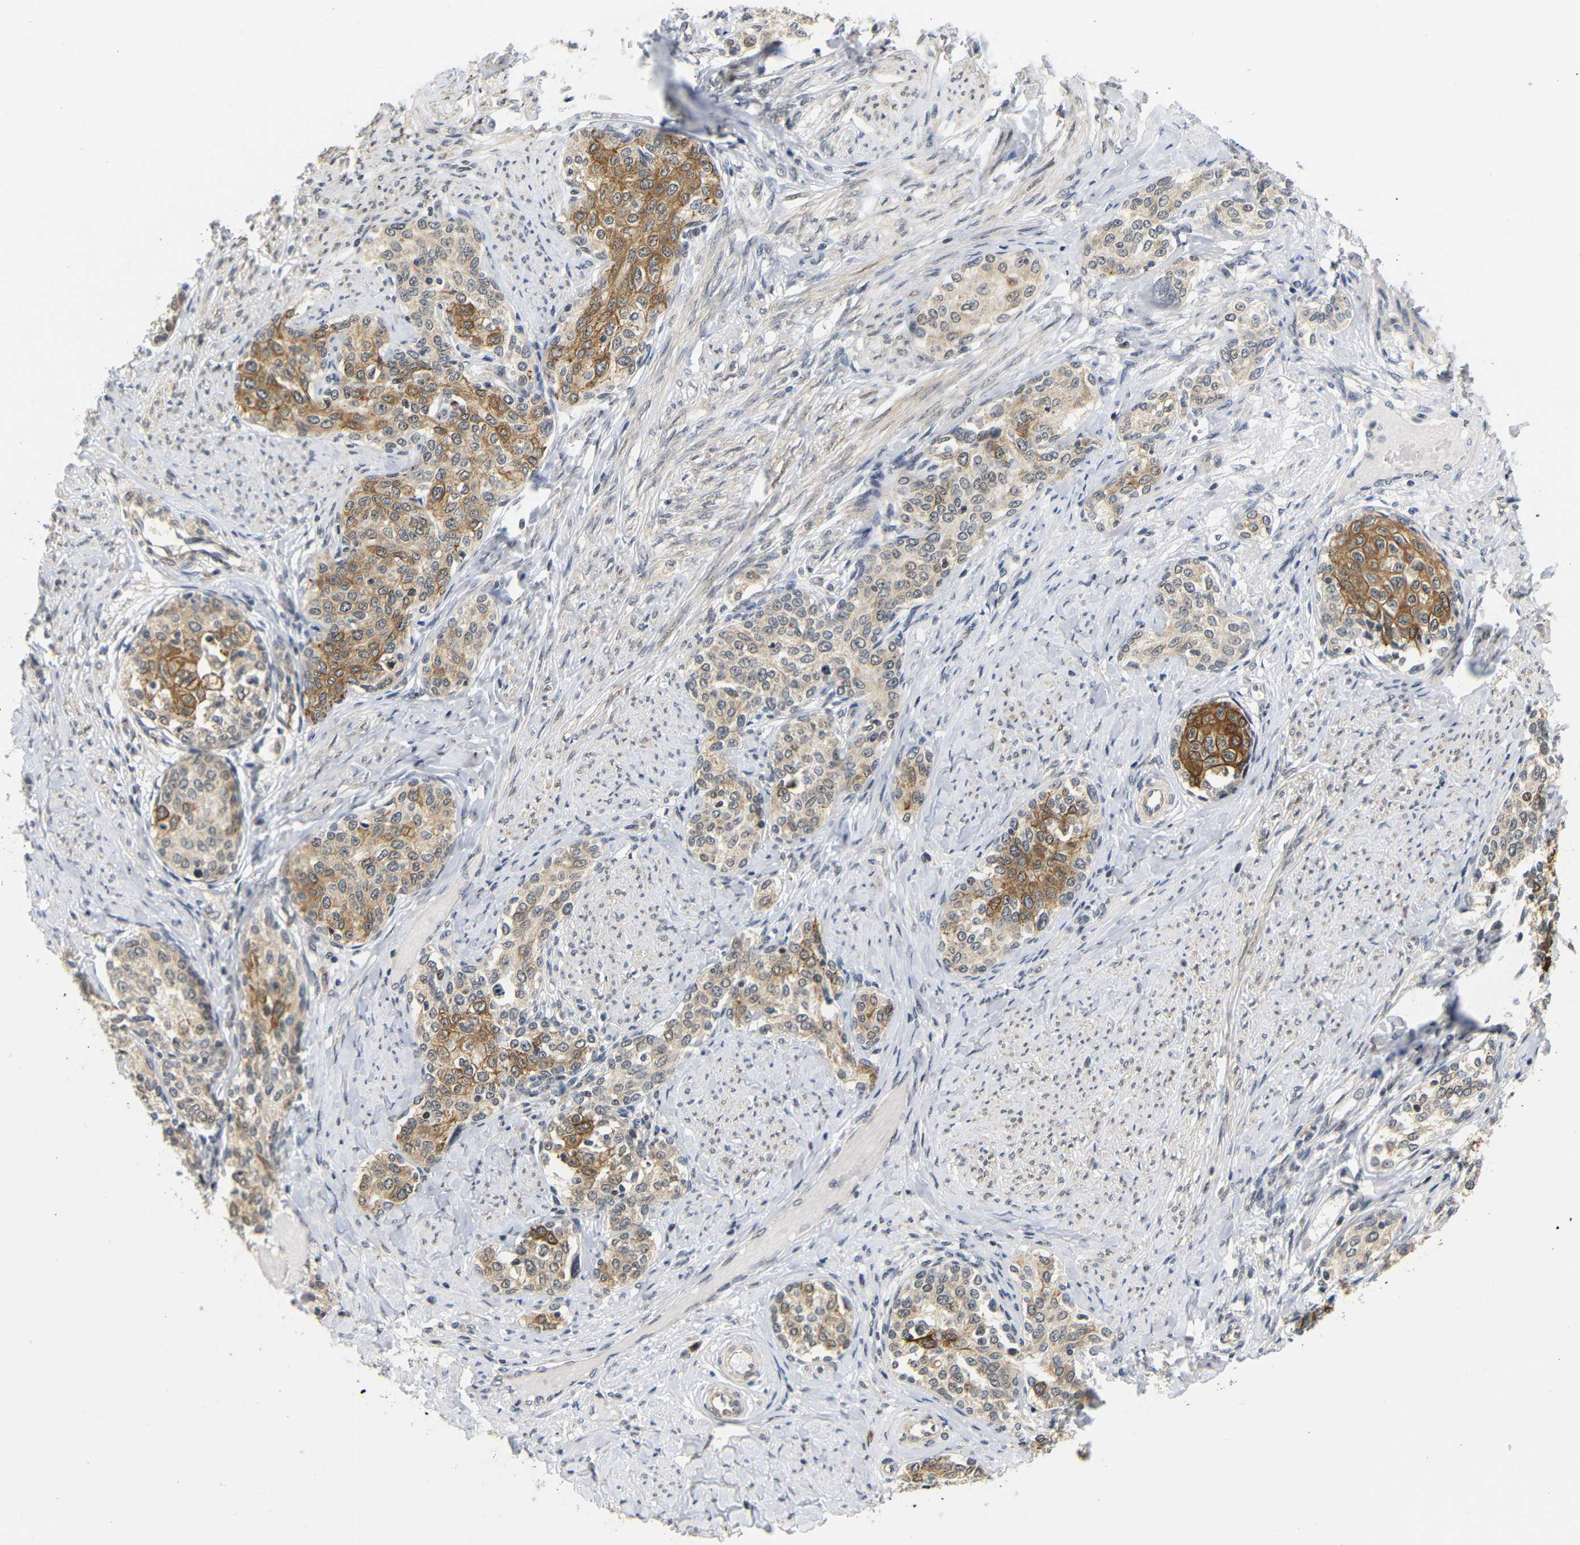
{"staining": {"intensity": "moderate", "quantity": ">75%", "location": "cytoplasmic/membranous"}, "tissue": "cervical cancer", "cell_type": "Tumor cells", "image_type": "cancer", "snomed": [{"axis": "morphology", "description": "Squamous cell carcinoma, NOS"}, {"axis": "morphology", "description": "Adenocarcinoma, NOS"}, {"axis": "topography", "description": "Cervix"}], "caption": "This photomicrograph demonstrates cervical cancer stained with immunohistochemistry to label a protein in brown. The cytoplasmic/membranous of tumor cells show moderate positivity for the protein. Nuclei are counter-stained blue.", "gene": "GJA5", "patient": {"sex": "female", "age": 52}}